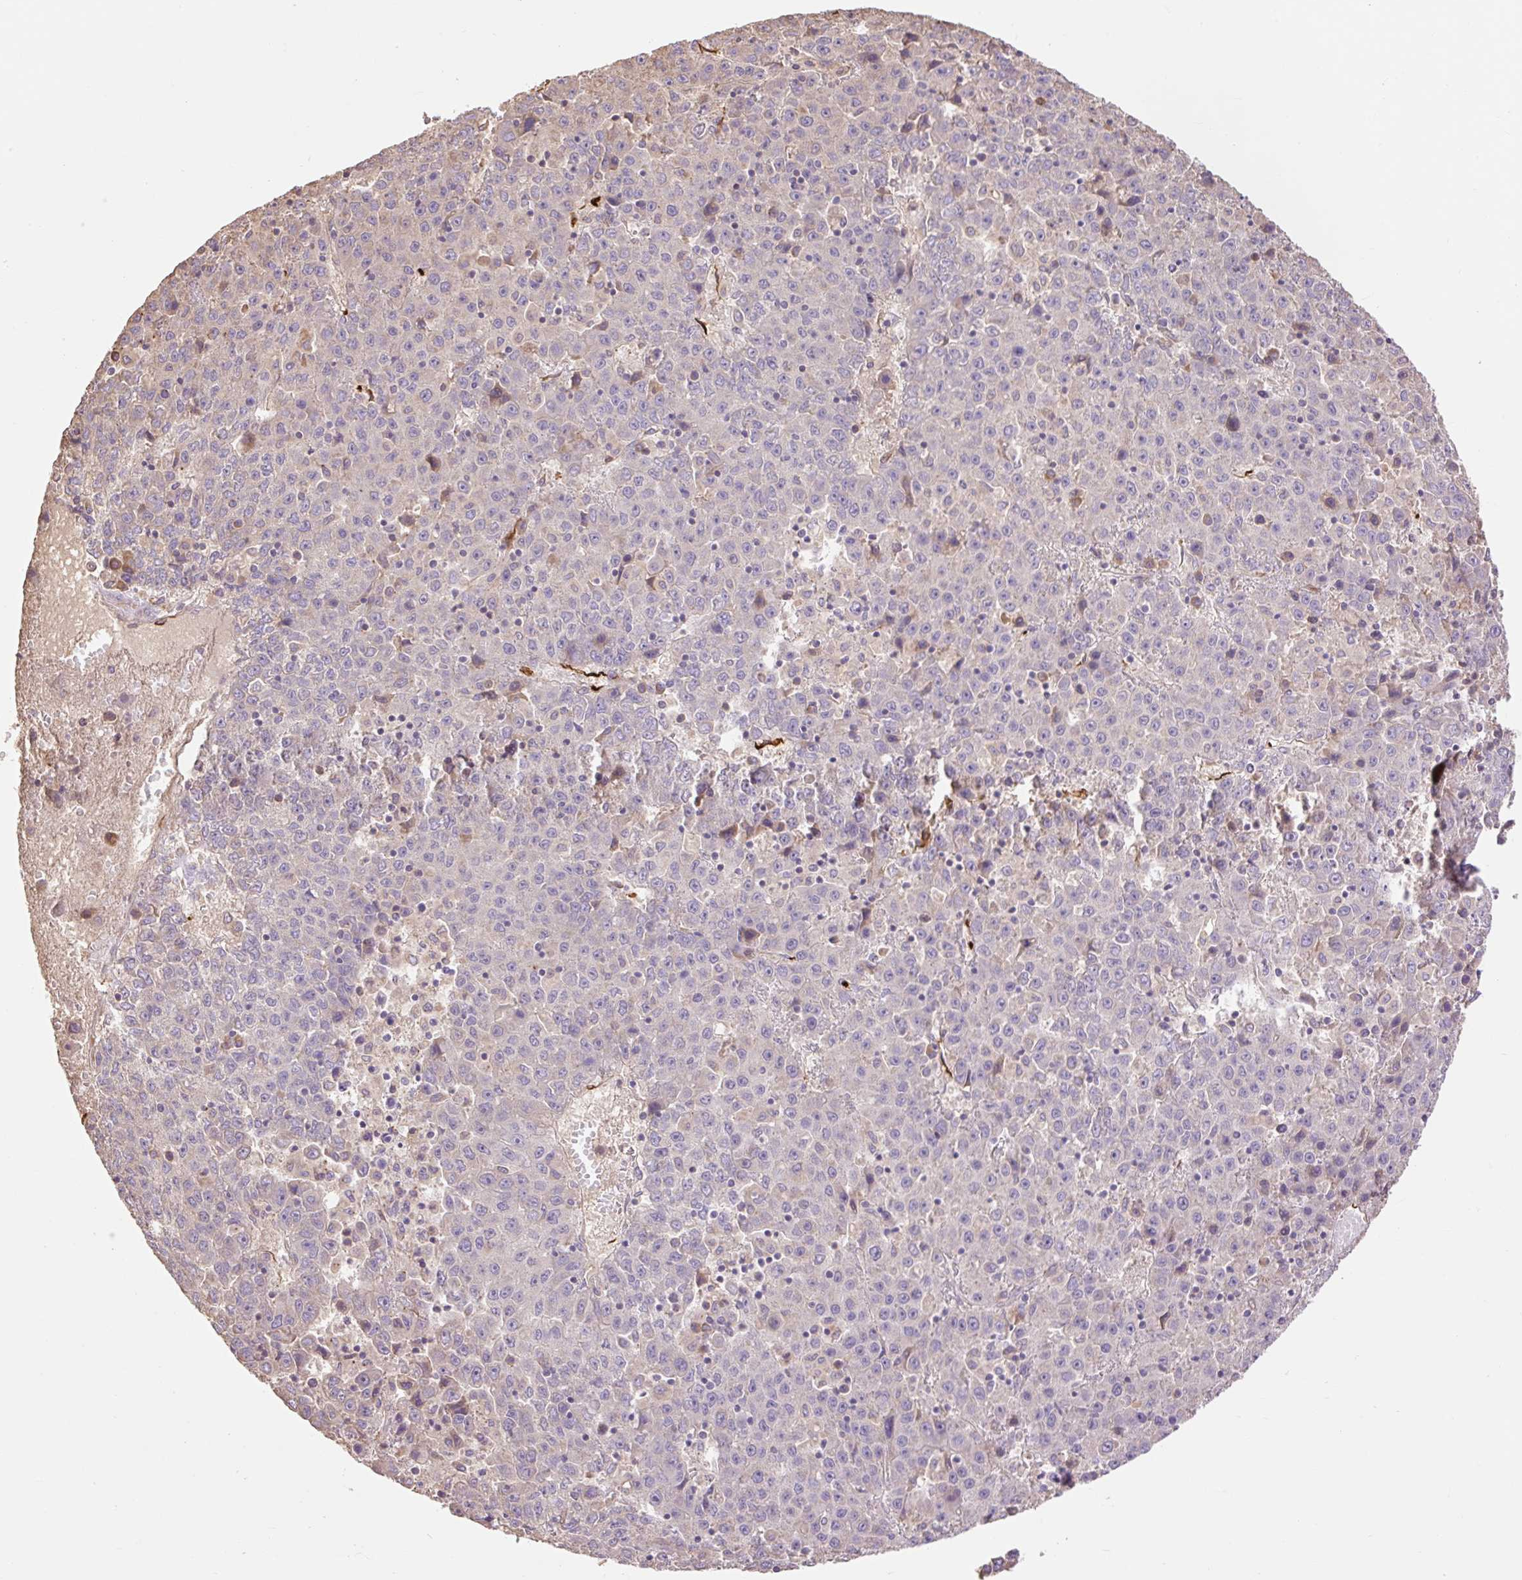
{"staining": {"intensity": "moderate", "quantity": "<25%", "location": "cytoplasmic/membranous"}, "tissue": "liver cancer", "cell_type": "Tumor cells", "image_type": "cancer", "snomed": [{"axis": "morphology", "description": "Carcinoma, Hepatocellular, NOS"}, {"axis": "topography", "description": "Liver"}], "caption": "Immunohistochemical staining of liver cancer exhibits low levels of moderate cytoplasmic/membranous positivity in approximately <25% of tumor cells.", "gene": "DESI1", "patient": {"sex": "female", "age": 53}}